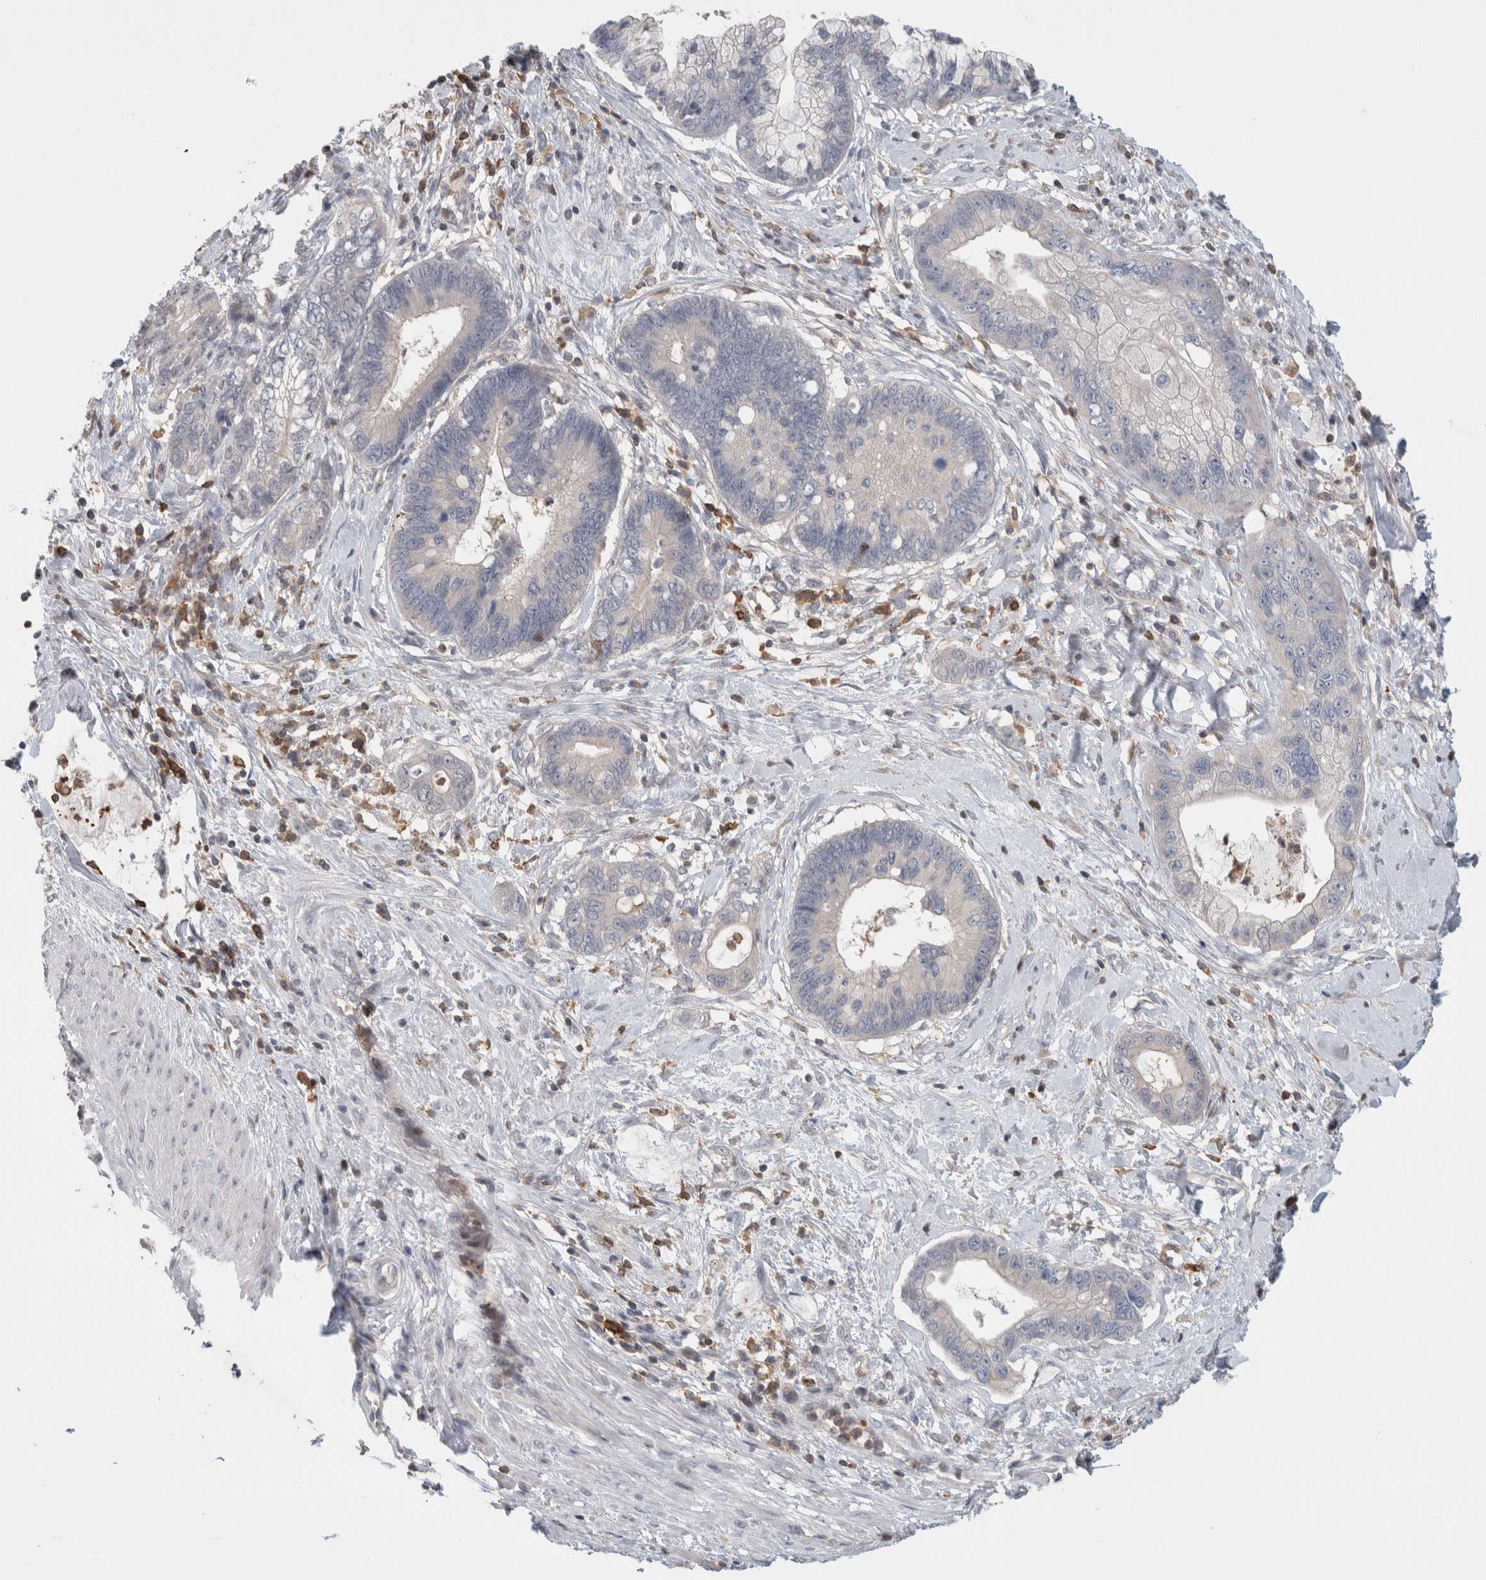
{"staining": {"intensity": "negative", "quantity": "none", "location": "none"}, "tissue": "cervical cancer", "cell_type": "Tumor cells", "image_type": "cancer", "snomed": [{"axis": "morphology", "description": "Adenocarcinoma, NOS"}, {"axis": "topography", "description": "Cervix"}], "caption": "Tumor cells are negative for brown protein staining in cervical cancer.", "gene": "GFRA2", "patient": {"sex": "female", "age": 44}}